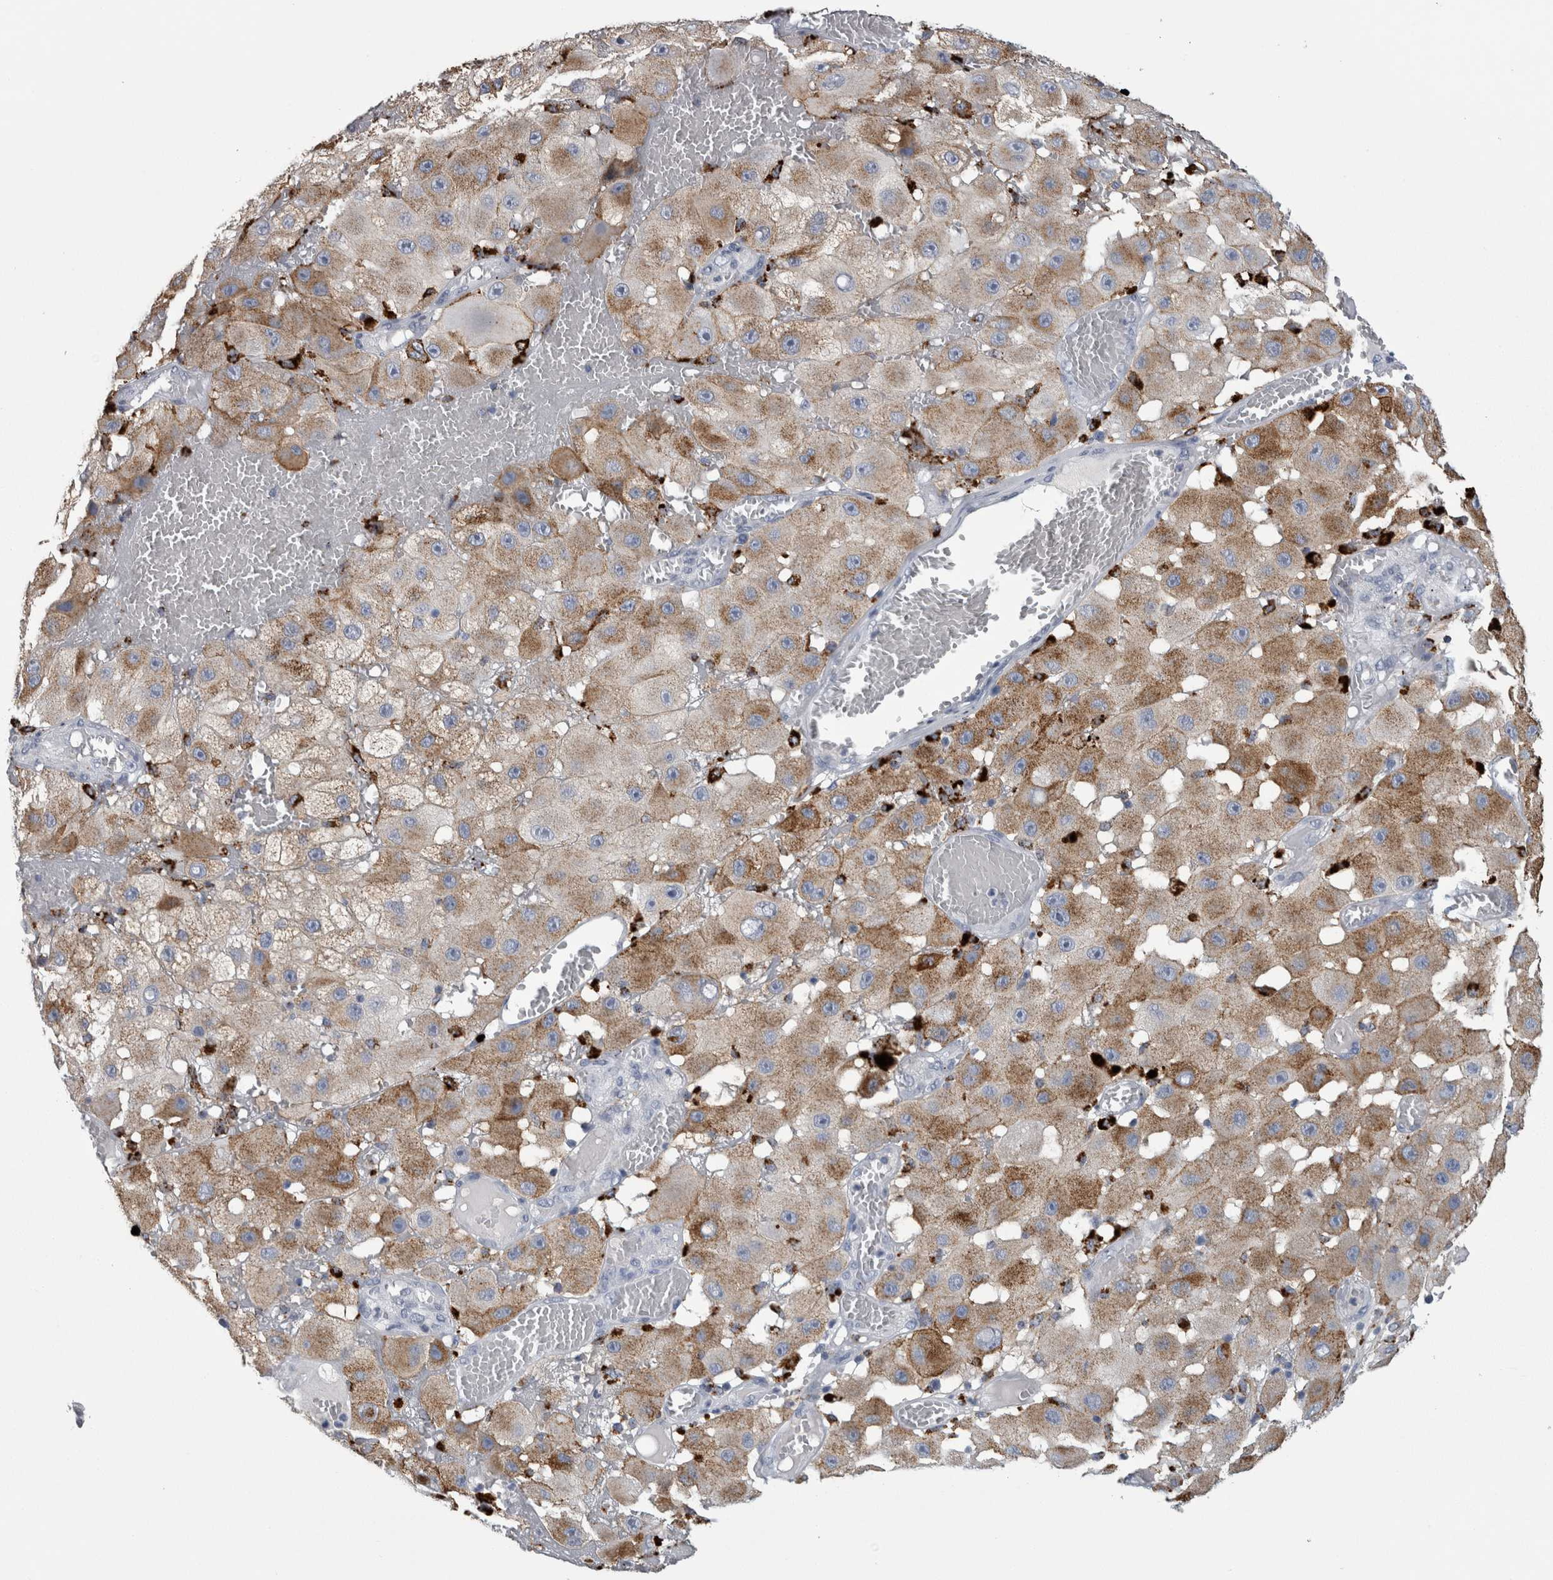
{"staining": {"intensity": "weak", "quantity": ">75%", "location": "cytoplasmic/membranous"}, "tissue": "melanoma", "cell_type": "Tumor cells", "image_type": "cancer", "snomed": [{"axis": "morphology", "description": "Malignant melanoma, NOS"}, {"axis": "topography", "description": "Skin"}], "caption": "Malignant melanoma stained for a protein exhibits weak cytoplasmic/membranous positivity in tumor cells.", "gene": "DPP7", "patient": {"sex": "female", "age": 81}}